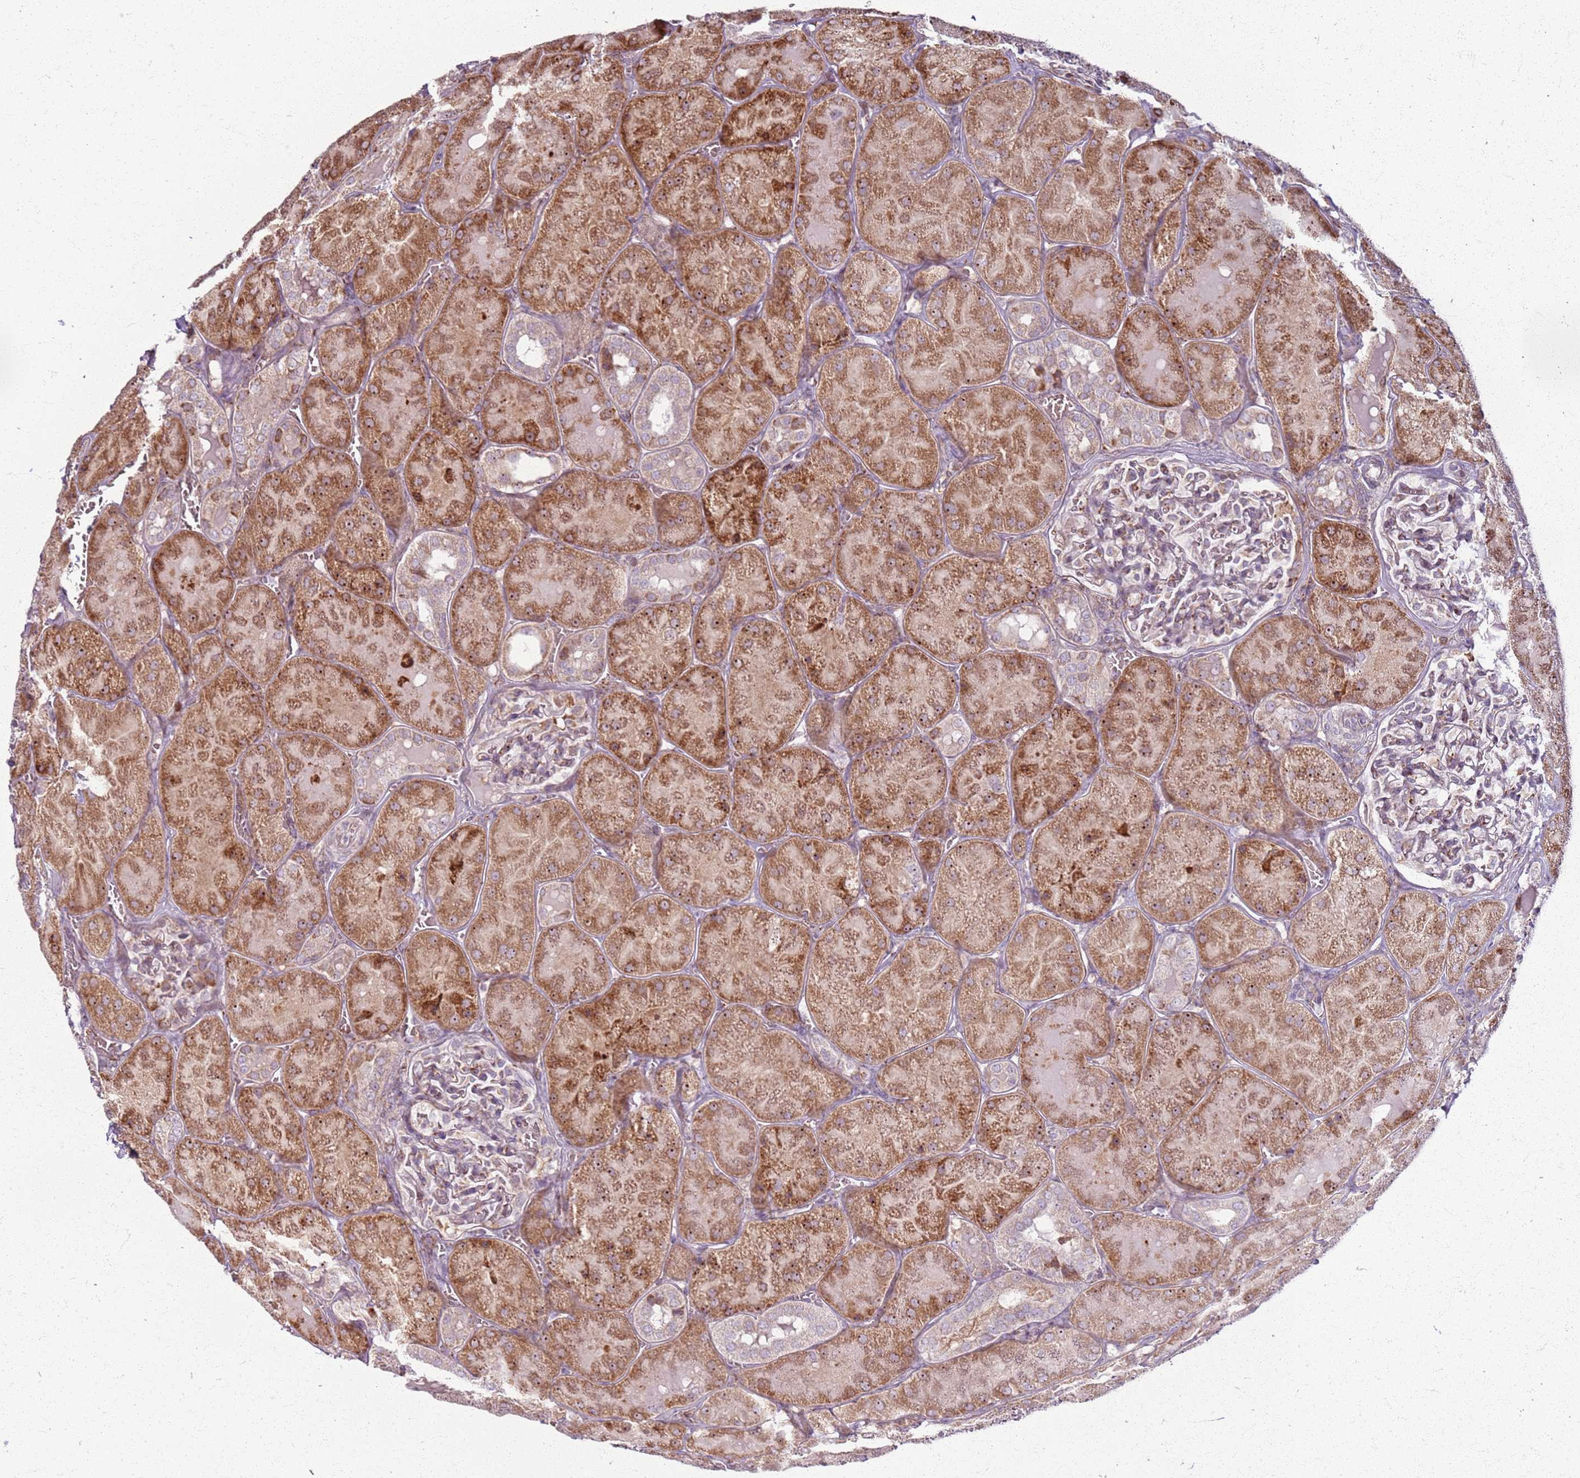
{"staining": {"intensity": "weak", "quantity": "25%-75%", "location": "cytoplasmic/membranous"}, "tissue": "kidney", "cell_type": "Cells in glomeruli", "image_type": "normal", "snomed": [{"axis": "morphology", "description": "Normal tissue, NOS"}, {"axis": "topography", "description": "Kidney"}], "caption": "Immunohistochemical staining of benign kidney displays 25%-75% levels of weak cytoplasmic/membranous protein expression in approximately 25%-75% of cells in glomeruli.", "gene": "KRI1", "patient": {"sex": "male", "age": 28}}